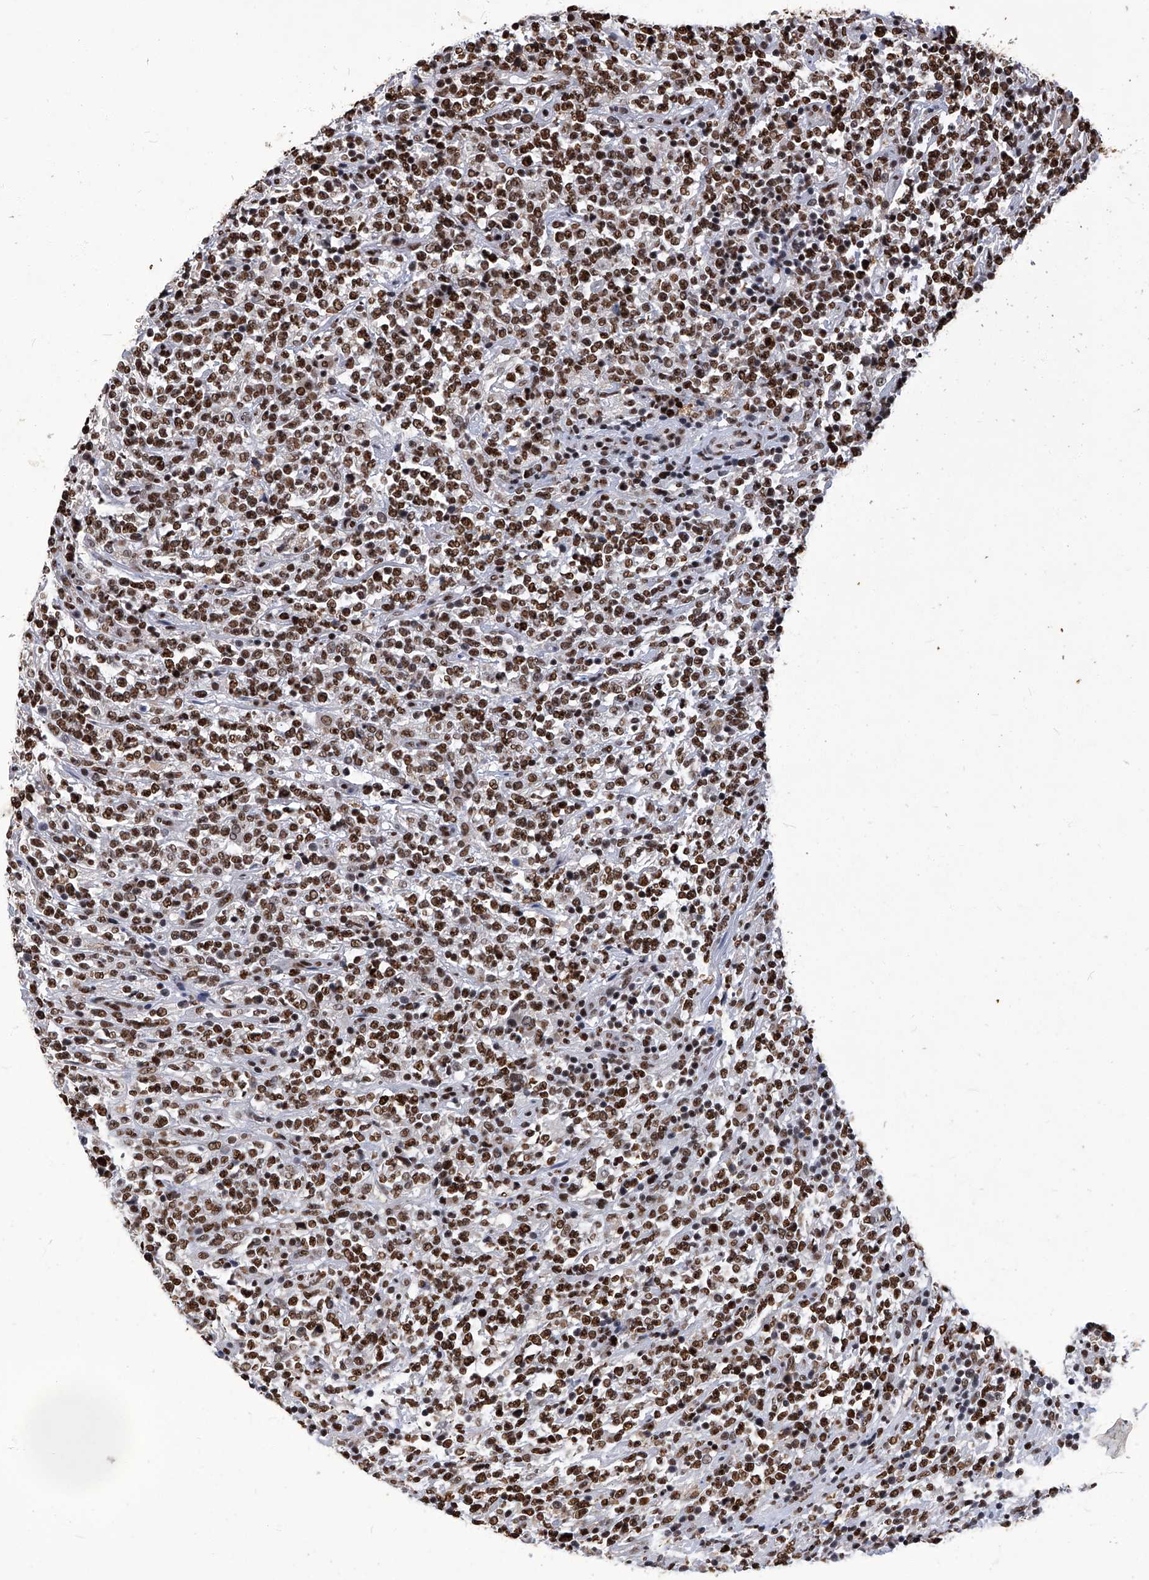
{"staining": {"intensity": "strong", "quantity": ">75%", "location": "nuclear"}, "tissue": "lymphoma", "cell_type": "Tumor cells", "image_type": "cancer", "snomed": [{"axis": "morphology", "description": "Malignant lymphoma, non-Hodgkin's type, High grade"}, {"axis": "topography", "description": "Soft tissue"}], "caption": "Protein analysis of high-grade malignant lymphoma, non-Hodgkin's type tissue reveals strong nuclear expression in about >75% of tumor cells.", "gene": "HBP1", "patient": {"sex": "male", "age": 18}}